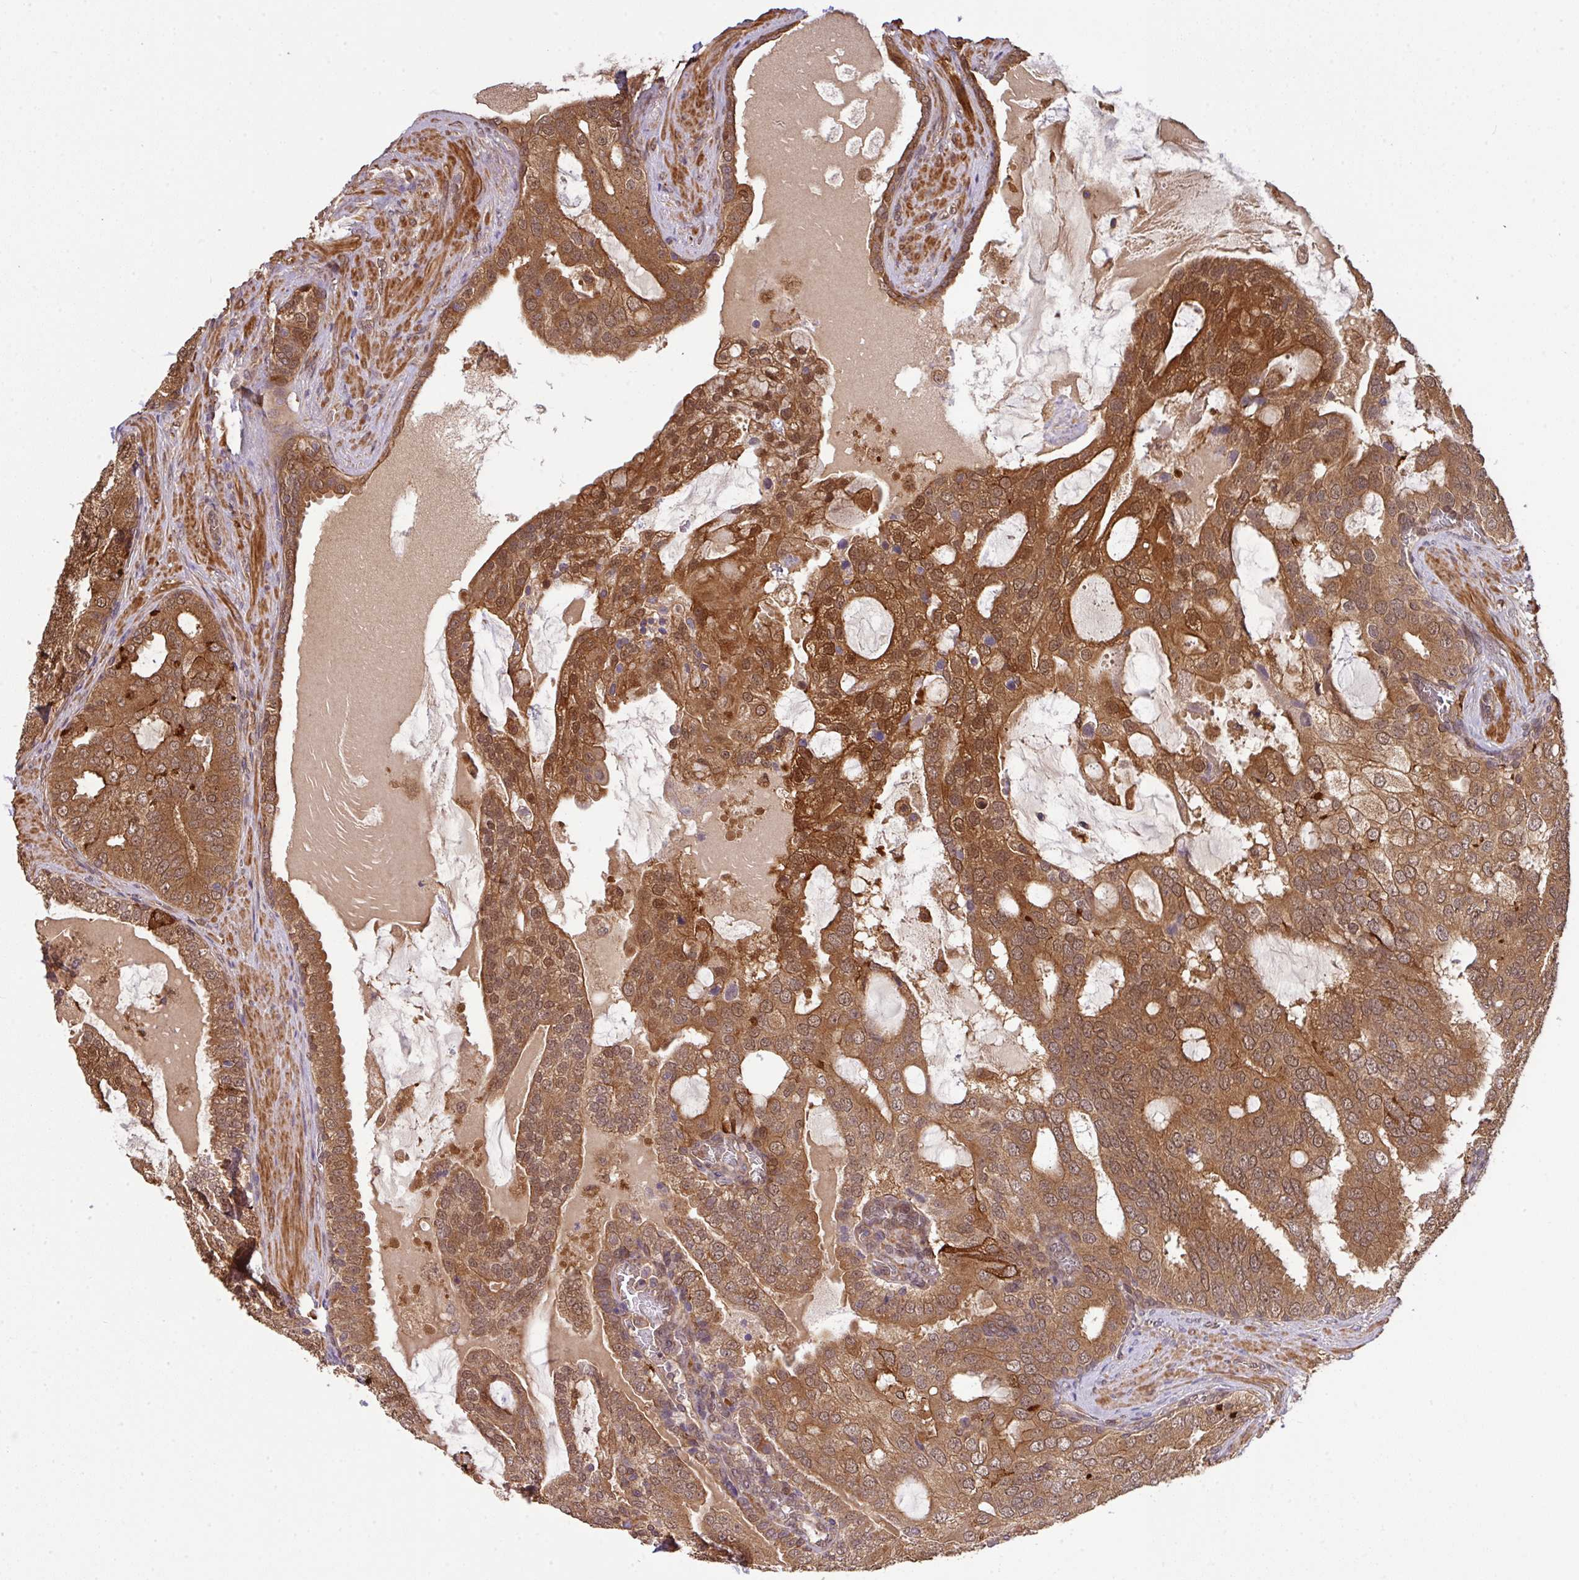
{"staining": {"intensity": "strong", "quantity": ">75%", "location": "cytoplasmic/membranous,nuclear"}, "tissue": "prostate cancer", "cell_type": "Tumor cells", "image_type": "cancer", "snomed": [{"axis": "morphology", "description": "Adenocarcinoma, High grade"}, {"axis": "topography", "description": "Prostate"}], "caption": "Human adenocarcinoma (high-grade) (prostate) stained for a protein (brown) shows strong cytoplasmic/membranous and nuclear positive positivity in about >75% of tumor cells.", "gene": "ARPIN", "patient": {"sex": "male", "age": 55}}